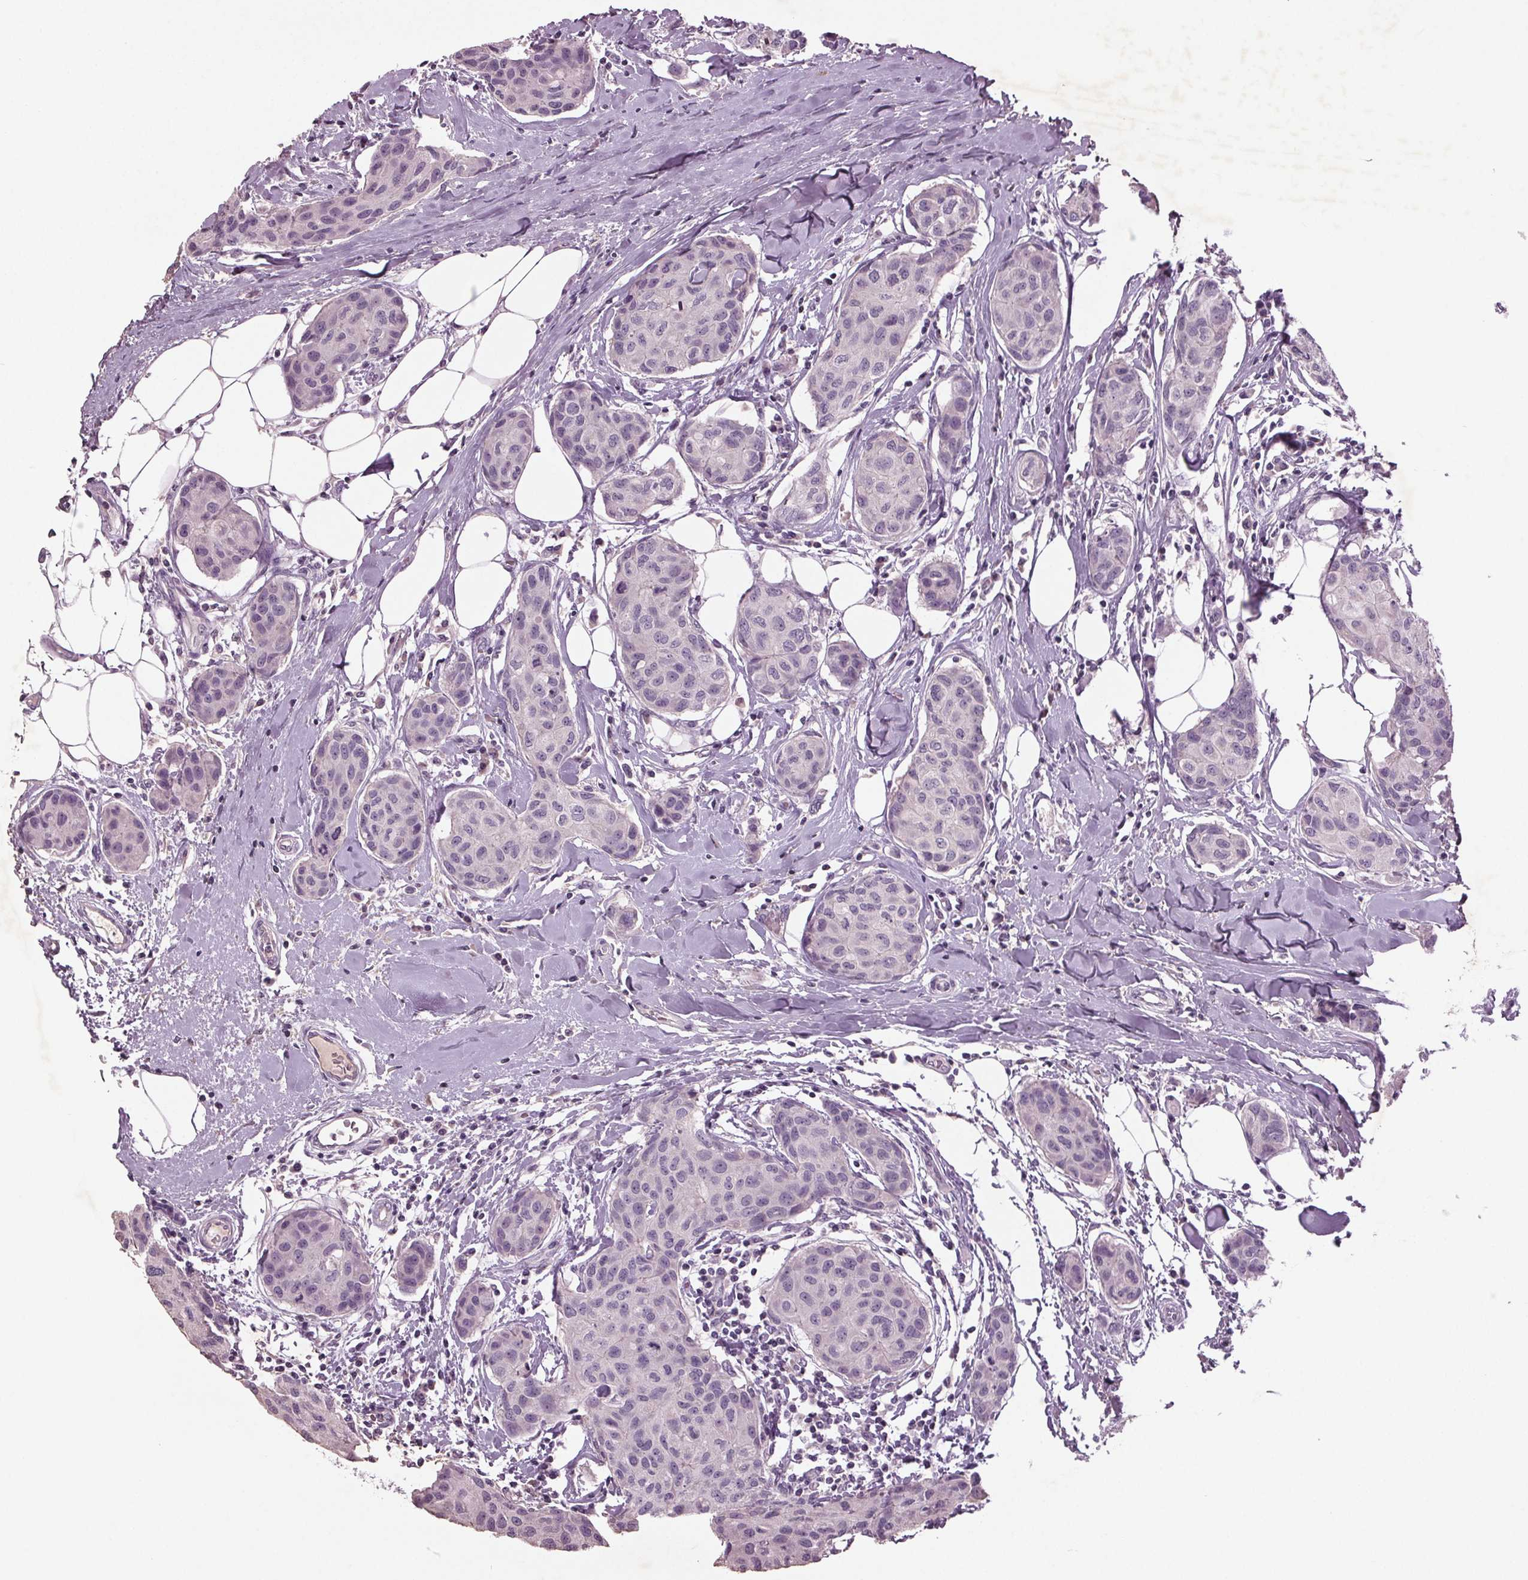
{"staining": {"intensity": "negative", "quantity": "none", "location": "none"}, "tissue": "breast cancer", "cell_type": "Tumor cells", "image_type": "cancer", "snomed": [{"axis": "morphology", "description": "Duct carcinoma"}, {"axis": "topography", "description": "Breast"}], "caption": "An IHC image of breast intraductal carcinoma is shown. There is no staining in tumor cells of breast intraductal carcinoma. Nuclei are stained in blue.", "gene": "BHLHE22", "patient": {"sex": "female", "age": 80}}